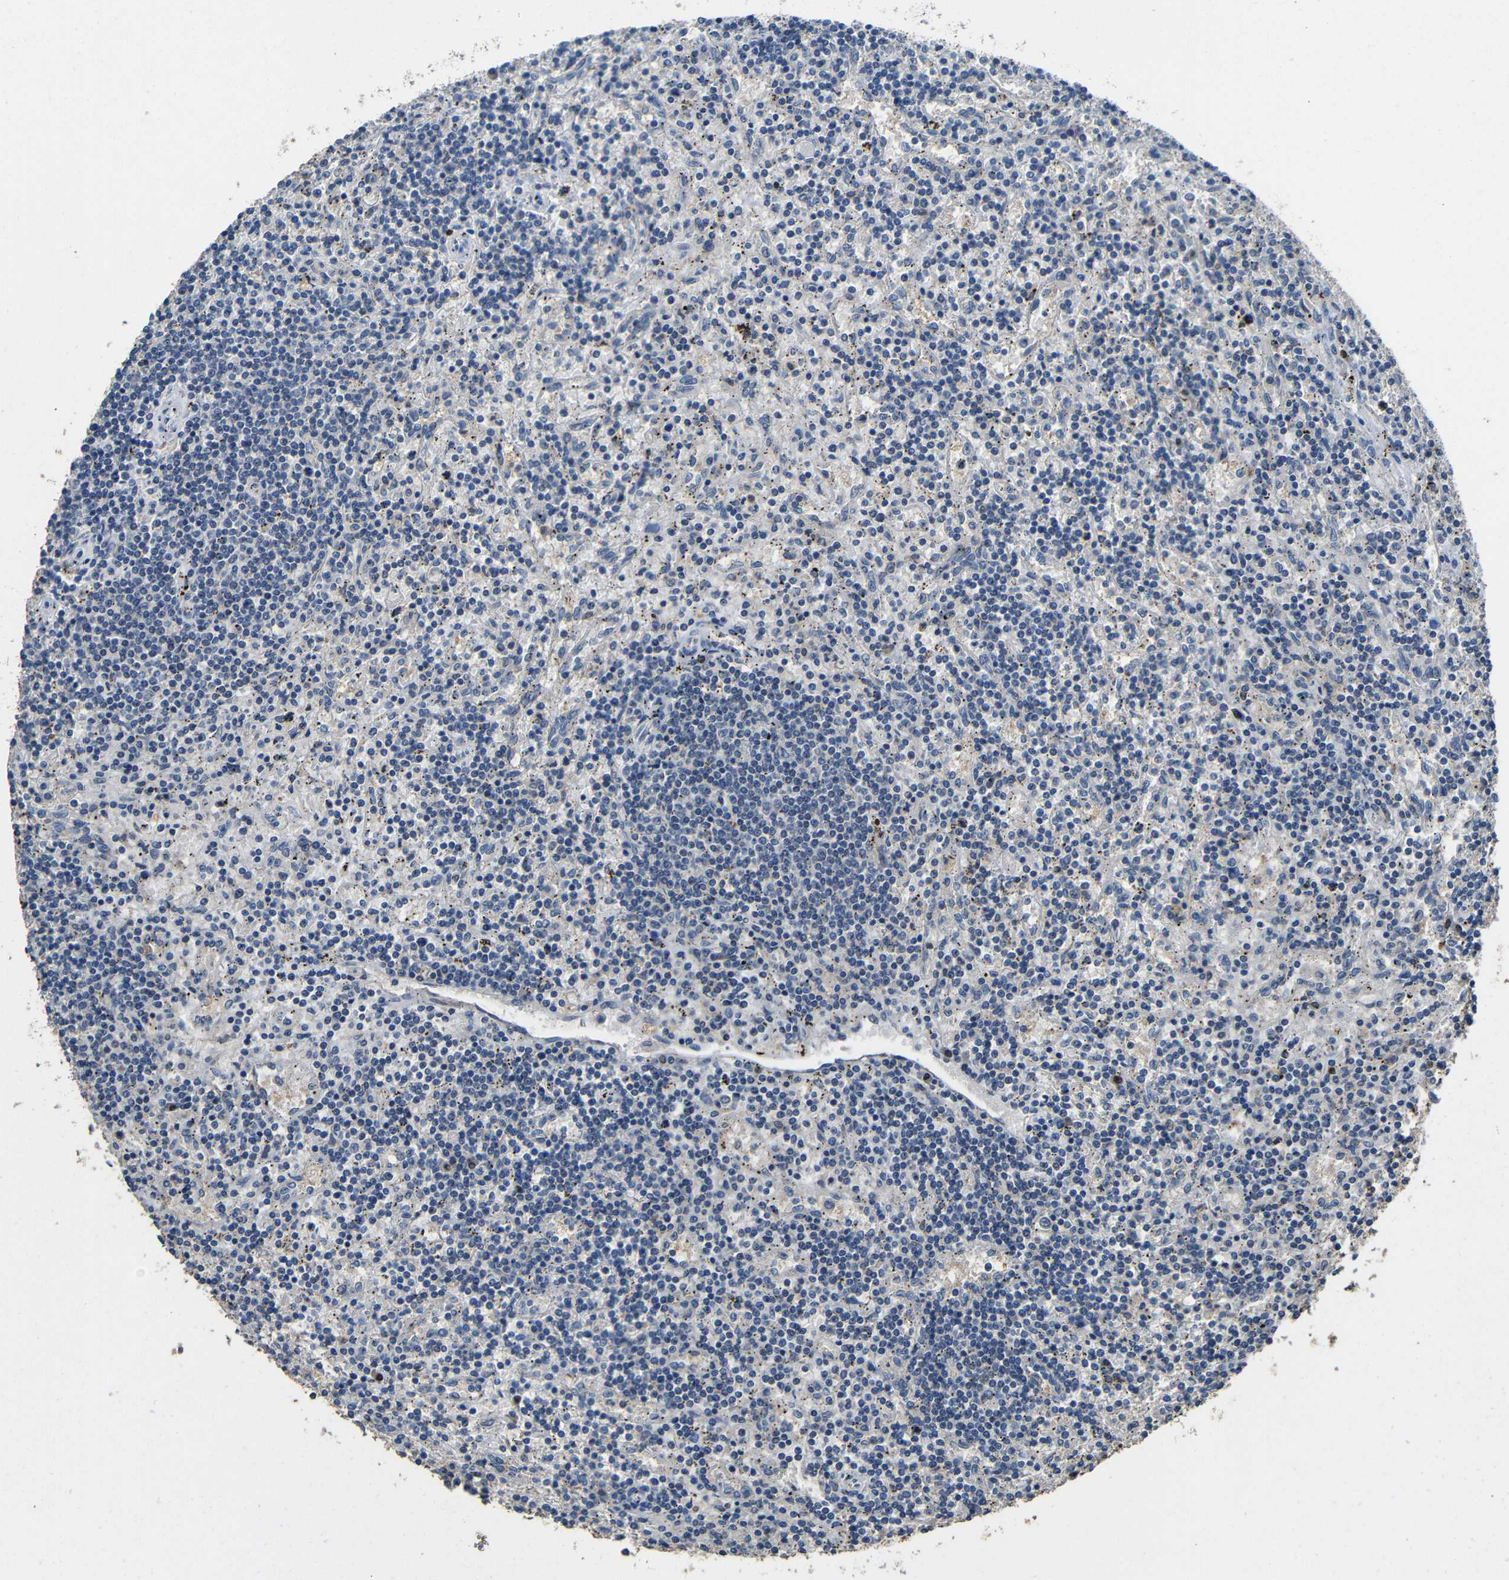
{"staining": {"intensity": "negative", "quantity": "none", "location": "none"}, "tissue": "lymphoma", "cell_type": "Tumor cells", "image_type": "cancer", "snomed": [{"axis": "morphology", "description": "Malignant lymphoma, non-Hodgkin's type, Low grade"}, {"axis": "topography", "description": "Spleen"}], "caption": "Immunohistochemistry (IHC) micrograph of neoplastic tissue: human malignant lymphoma, non-Hodgkin's type (low-grade) stained with DAB exhibits no significant protein staining in tumor cells.", "gene": "C6orf89", "patient": {"sex": "male", "age": 76}}